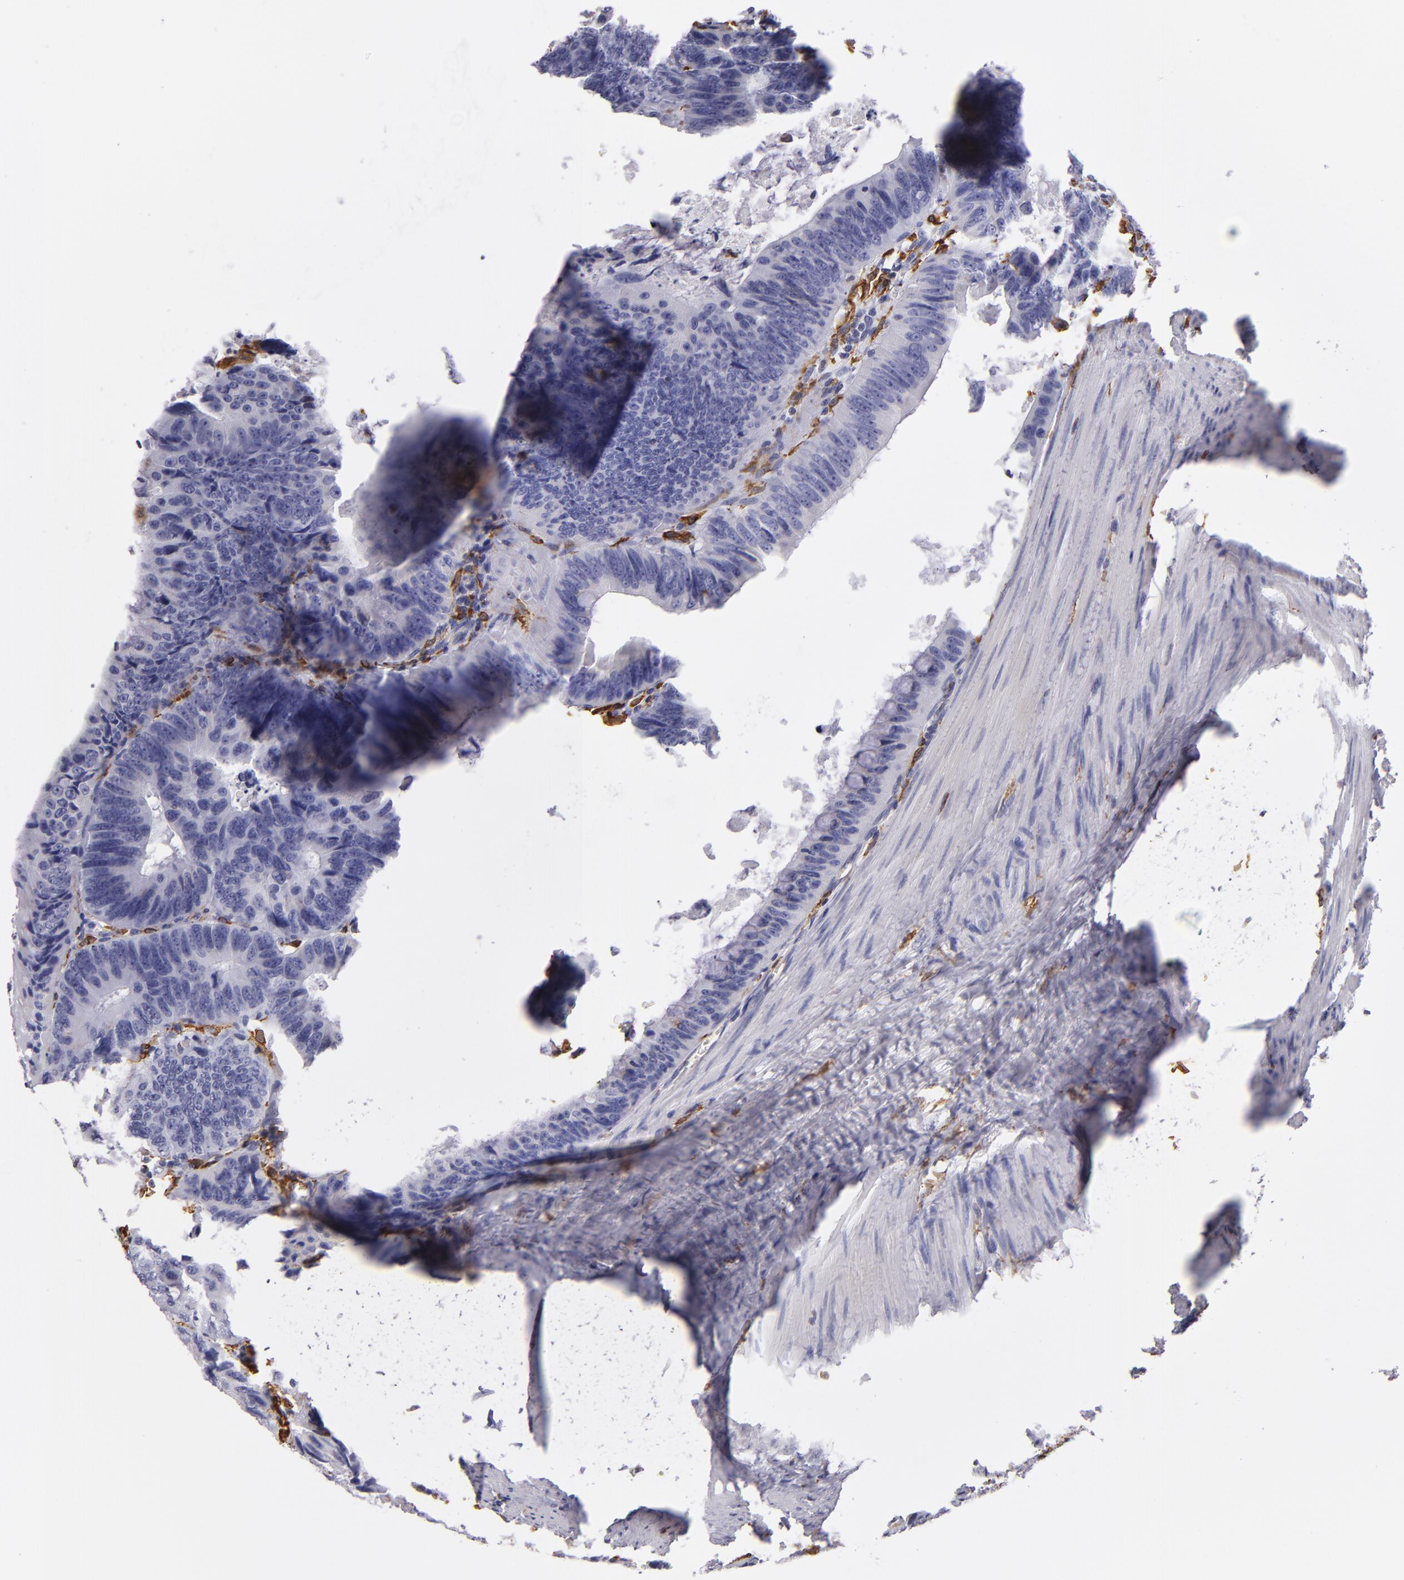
{"staining": {"intensity": "negative", "quantity": "none", "location": "none"}, "tissue": "colorectal cancer", "cell_type": "Tumor cells", "image_type": "cancer", "snomed": [{"axis": "morphology", "description": "Adenocarcinoma, NOS"}, {"axis": "topography", "description": "Colon"}], "caption": "Immunohistochemistry photomicrograph of human colorectal cancer (adenocarcinoma) stained for a protein (brown), which reveals no staining in tumor cells. Brightfield microscopy of immunohistochemistry stained with DAB (3,3'-diaminobenzidine) (brown) and hematoxylin (blue), captured at high magnification.", "gene": "CD74", "patient": {"sex": "female", "age": 55}}